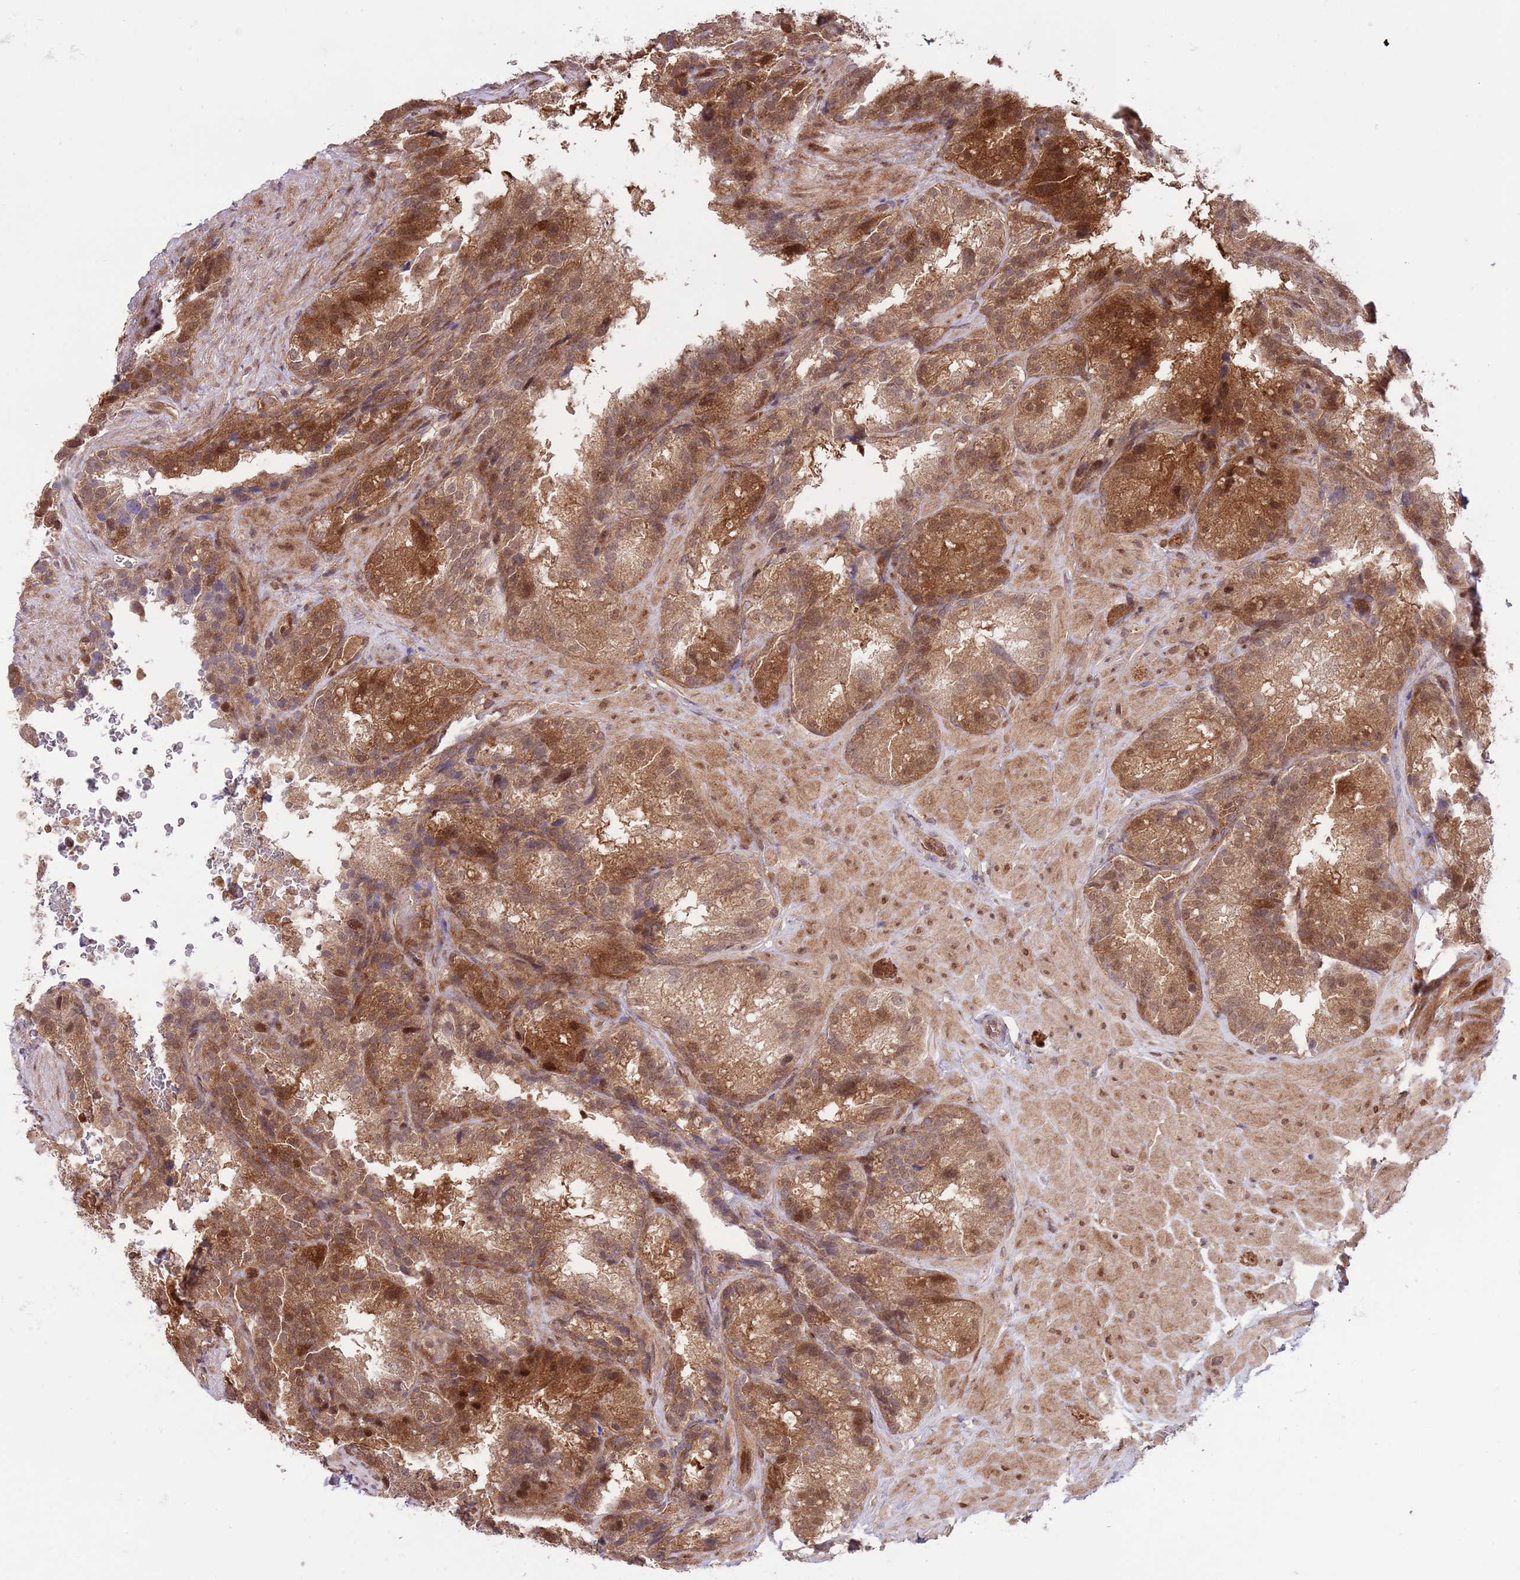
{"staining": {"intensity": "moderate", "quantity": ">75%", "location": "cytoplasmic/membranous,nuclear"}, "tissue": "seminal vesicle", "cell_type": "Glandular cells", "image_type": "normal", "snomed": [{"axis": "morphology", "description": "Normal tissue, NOS"}, {"axis": "topography", "description": "Seminal veicle"}], "caption": "Glandular cells show medium levels of moderate cytoplasmic/membranous,nuclear positivity in approximately >75% of cells in unremarkable seminal vesicle.", "gene": "HDHD2", "patient": {"sex": "male", "age": 58}}